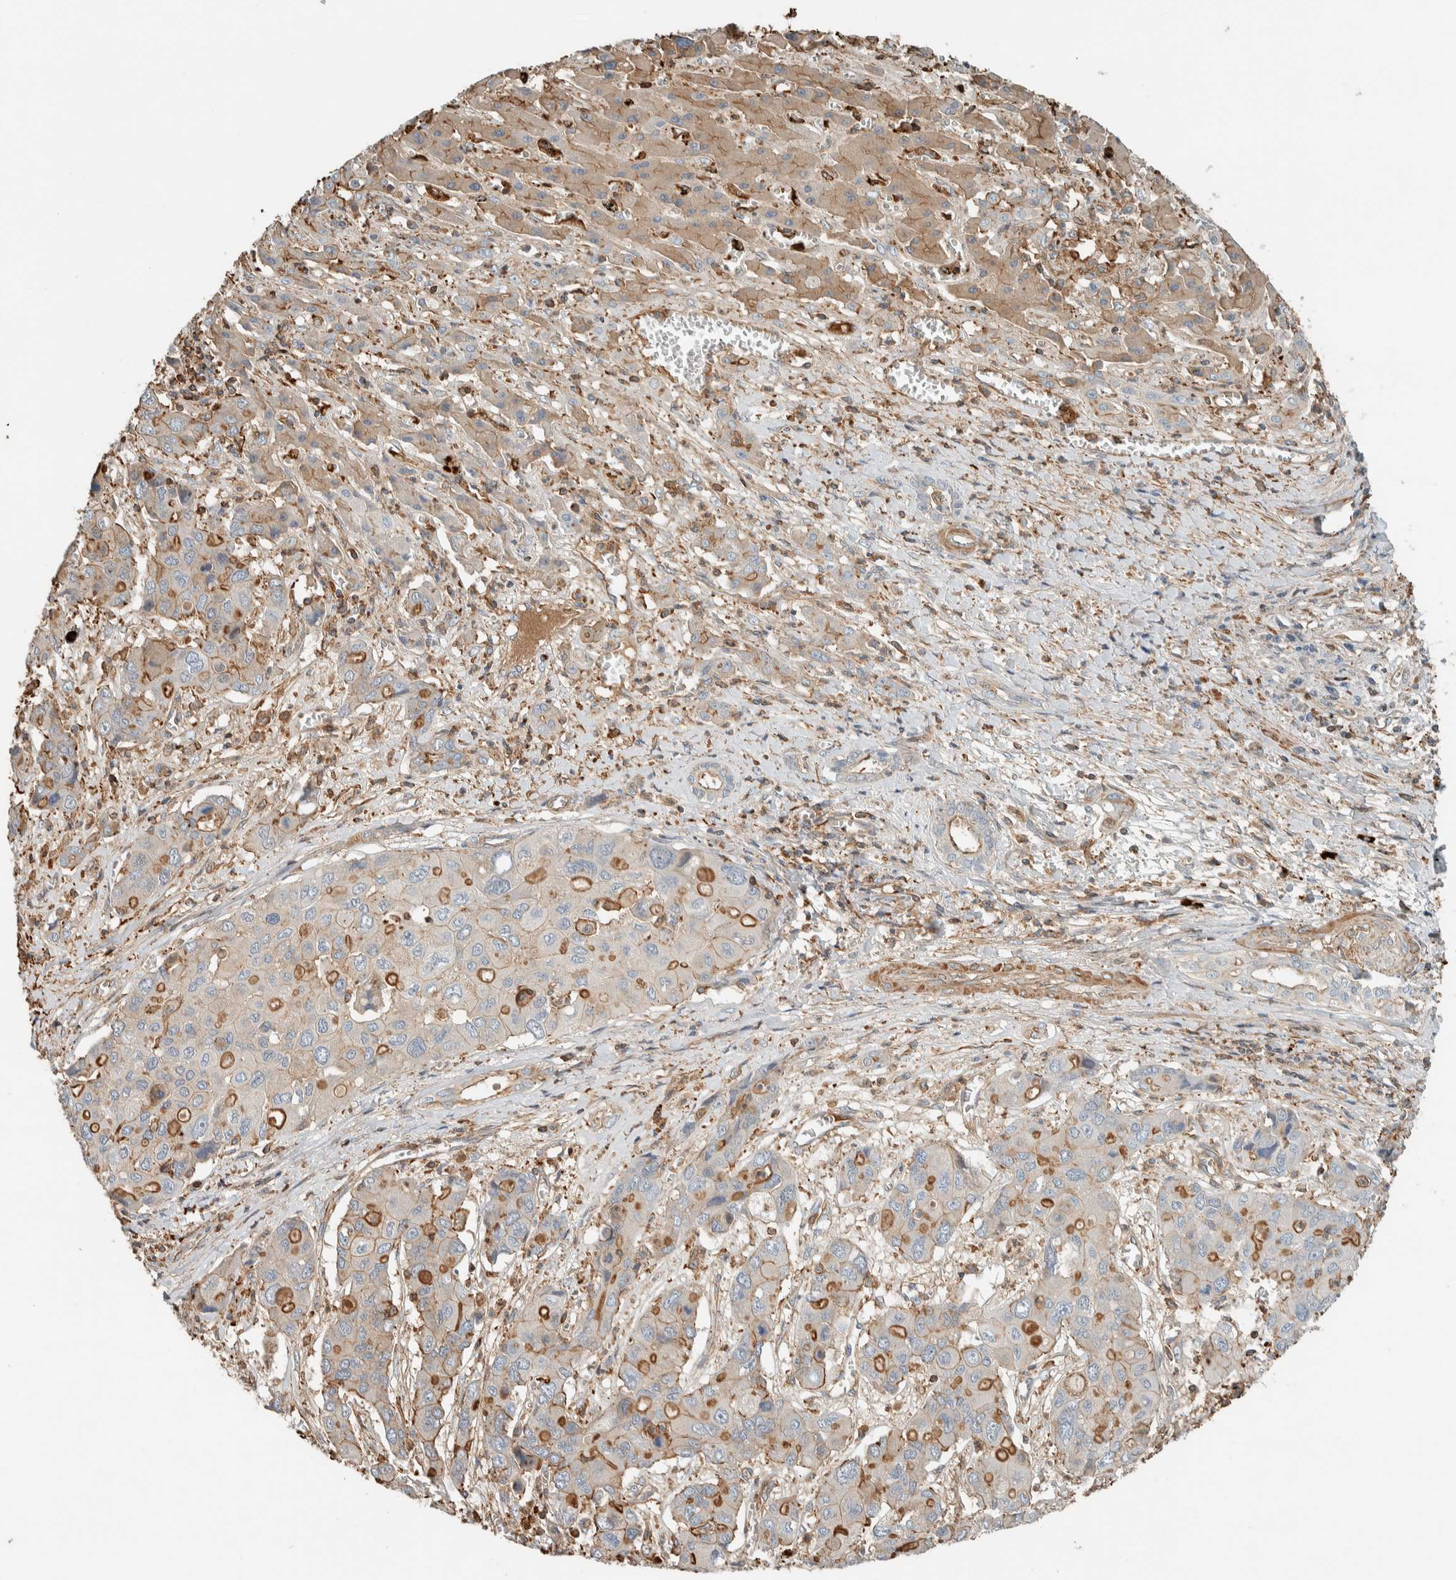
{"staining": {"intensity": "moderate", "quantity": "25%-75%", "location": "cytoplasmic/membranous"}, "tissue": "liver cancer", "cell_type": "Tumor cells", "image_type": "cancer", "snomed": [{"axis": "morphology", "description": "Cholangiocarcinoma"}, {"axis": "topography", "description": "Liver"}], "caption": "There is medium levels of moderate cytoplasmic/membranous expression in tumor cells of liver cholangiocarcinoma, as demonstrated by immunohistochemical staining (brown color).", "gene": "CTBP2", "patient": {"sex": "male", "age": 67}}